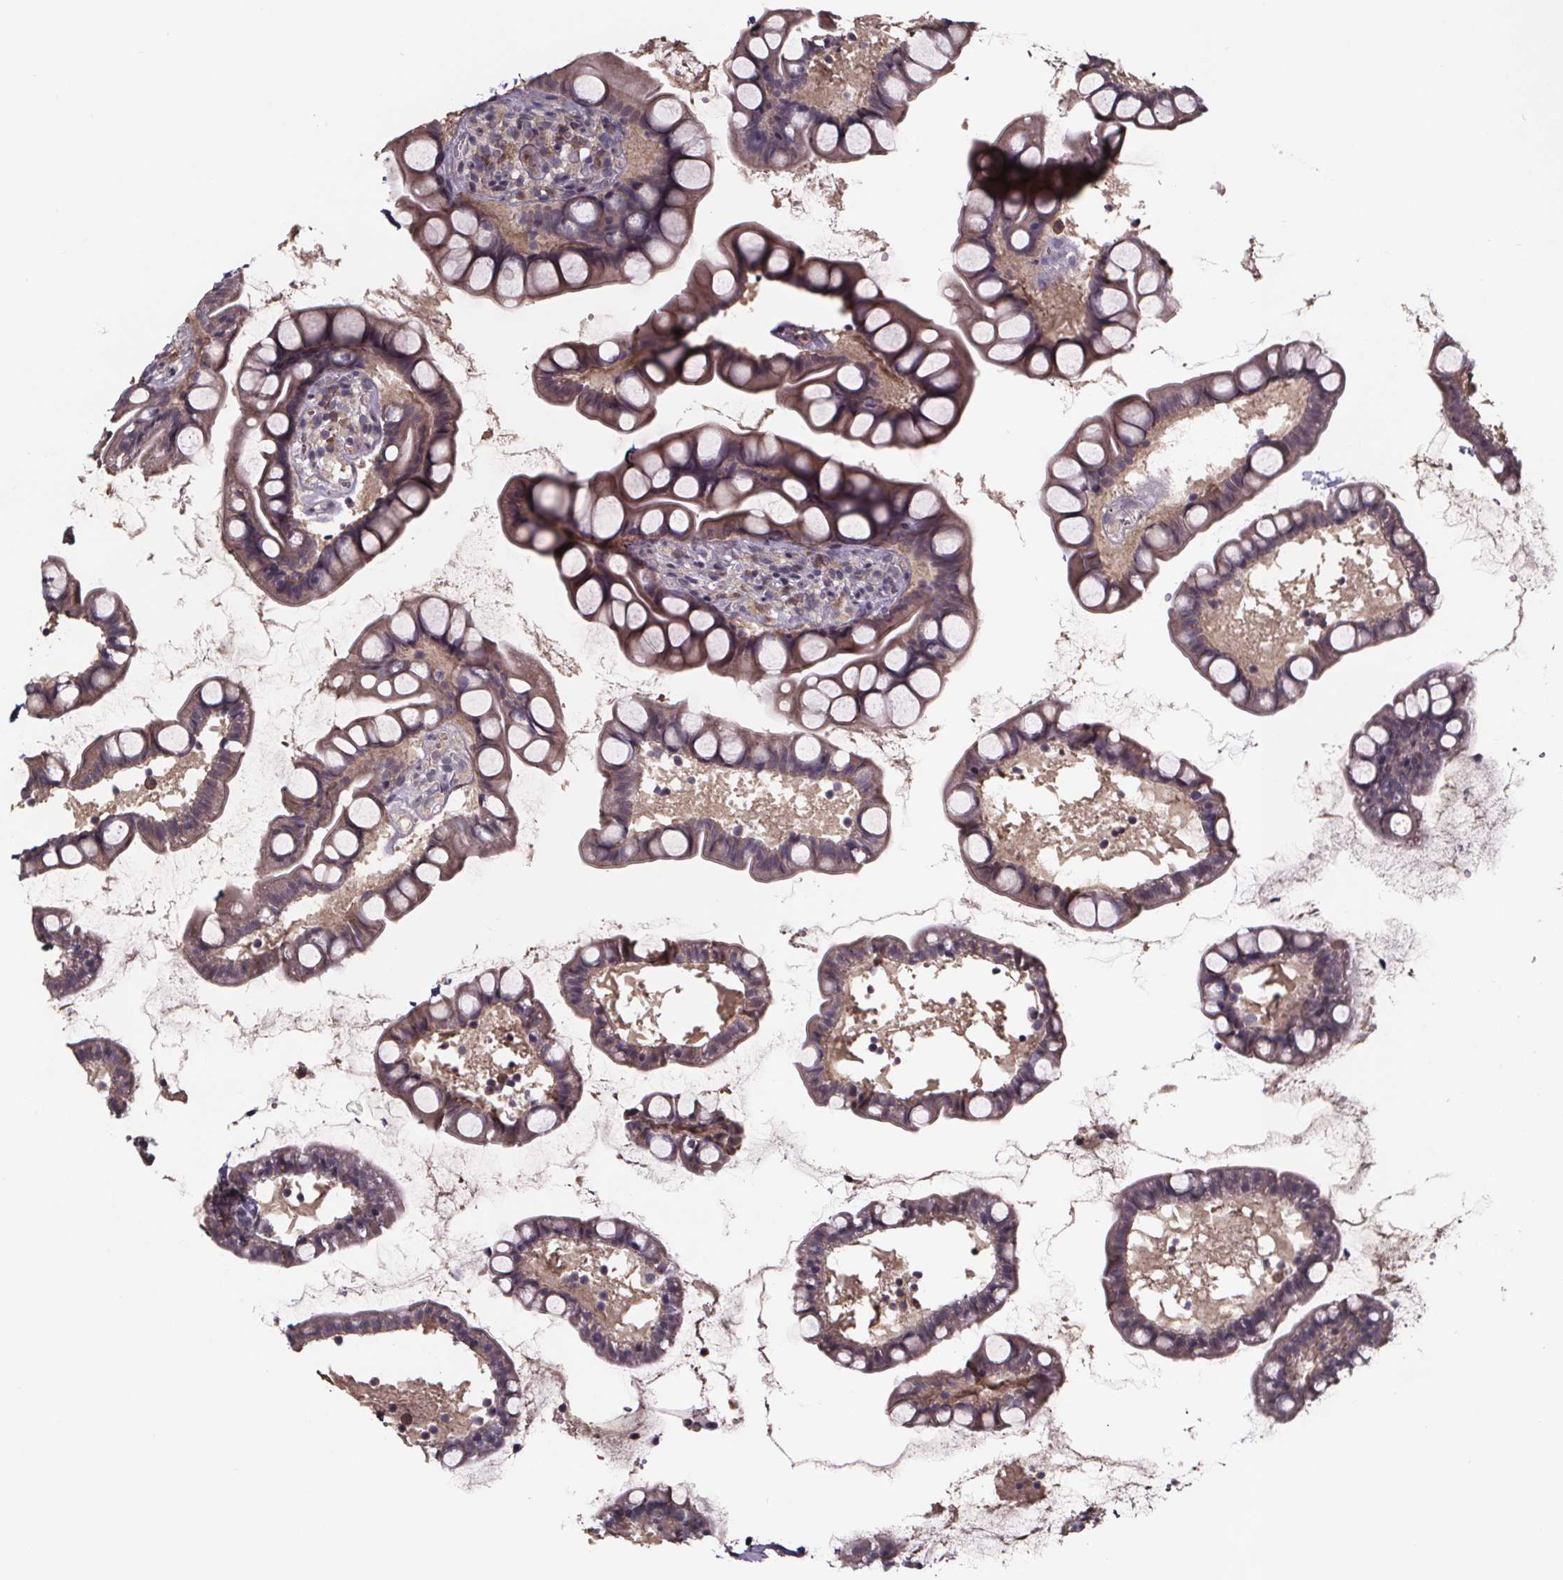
{"staining": {"intensity": "weak", "quantity": "25%-75%", "location": "cytoplasmic/membranous"}, "tissue": "small intestine", "cell_type": "Glandular cells", "image_type": "normal", "snomed": [{"axis": "morphology", "description": "Normal tissue, NOS"}, {"axis": "topography", "description": "Small intestine"}], "caption": "A photomicrograph of small intestine stained for a protein reveals weak cytoplasmic/membranous brown staining in glandular cells.", "gene": "SMIM1", "patient": {"sex": "male", "age": 70}}